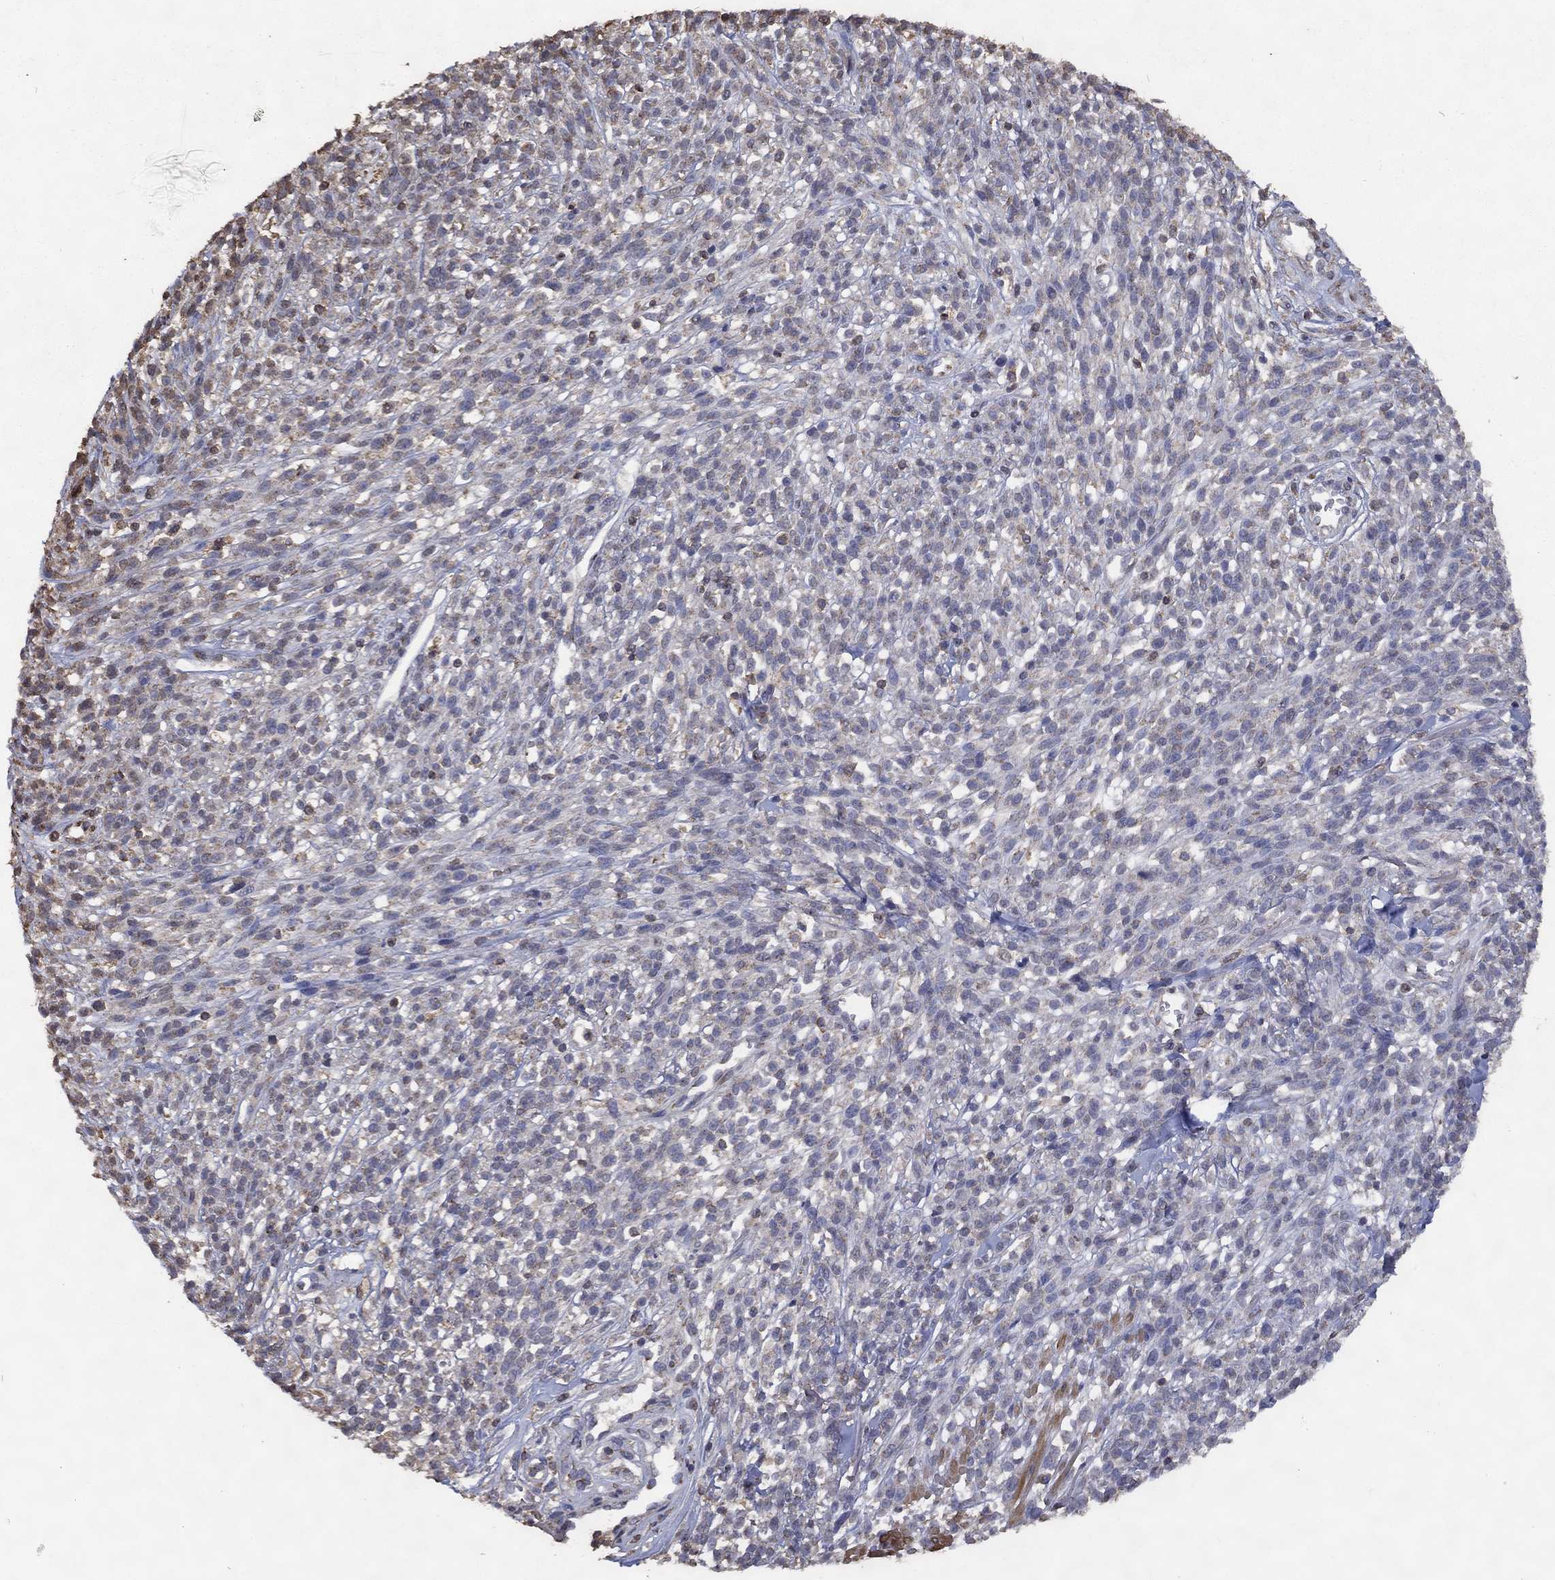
{"staining": {"intensity": "negative", "quantity": "none", "location": "none"}, "tissue": "melanoma", "cell_type": "Tumor cells", "image_type": "cancer", "snomed": [{"axis": "morphology", "description": "Malignant melanoma, NOS"}, {"axis": "topography", "description": "Skin"}, {"axis": "topography", "description": "Skin of trunk"}], "caption": "Immunohistochemistry (IHC) of human melanoma exhibits no staining in tumor cells.", "gene": "GPR183", "patient": {"sex": "male", "age": 74}}